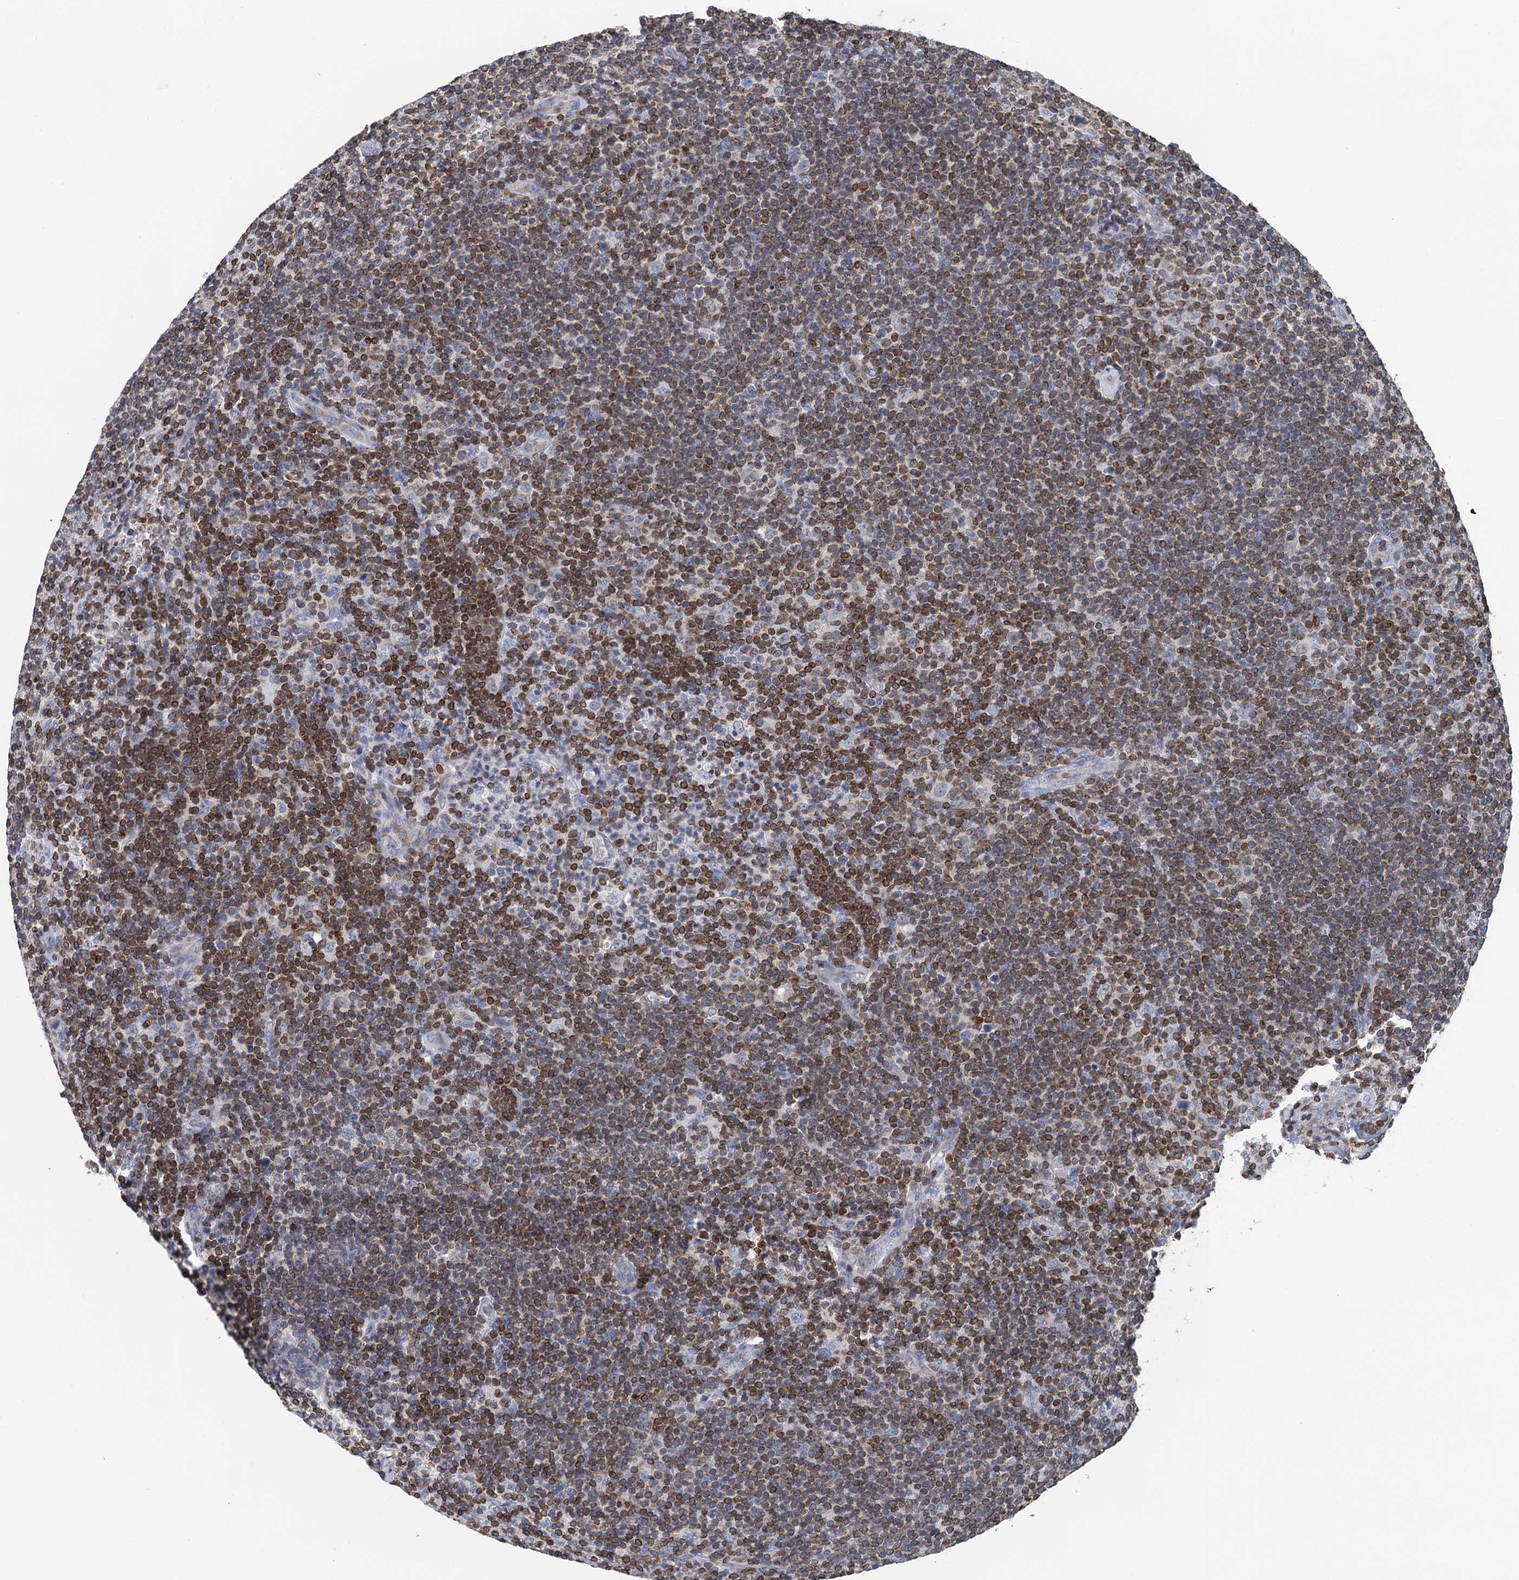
{"staining": {"intensity": "negative", "quantity": "none", "location": "none"}, "tissue": "lymphoma", "cell_type": "Tumor cells", "image_type": "cancer", "snomed": [{"axis": "morphology", "description": "Hodgkin's disease, NOS"}, {"axis": "topography", "description": "Lymph node"}], "caption": "IHC photomicrograph of neoplastic tissue: lymphoma stained with DAB (3,3'-diaminobenzidine) exhibits no significant protein staining in tumor cells.", "gene": "TRAF3IP3", "patient": {"sex": "female", "age": 57}}